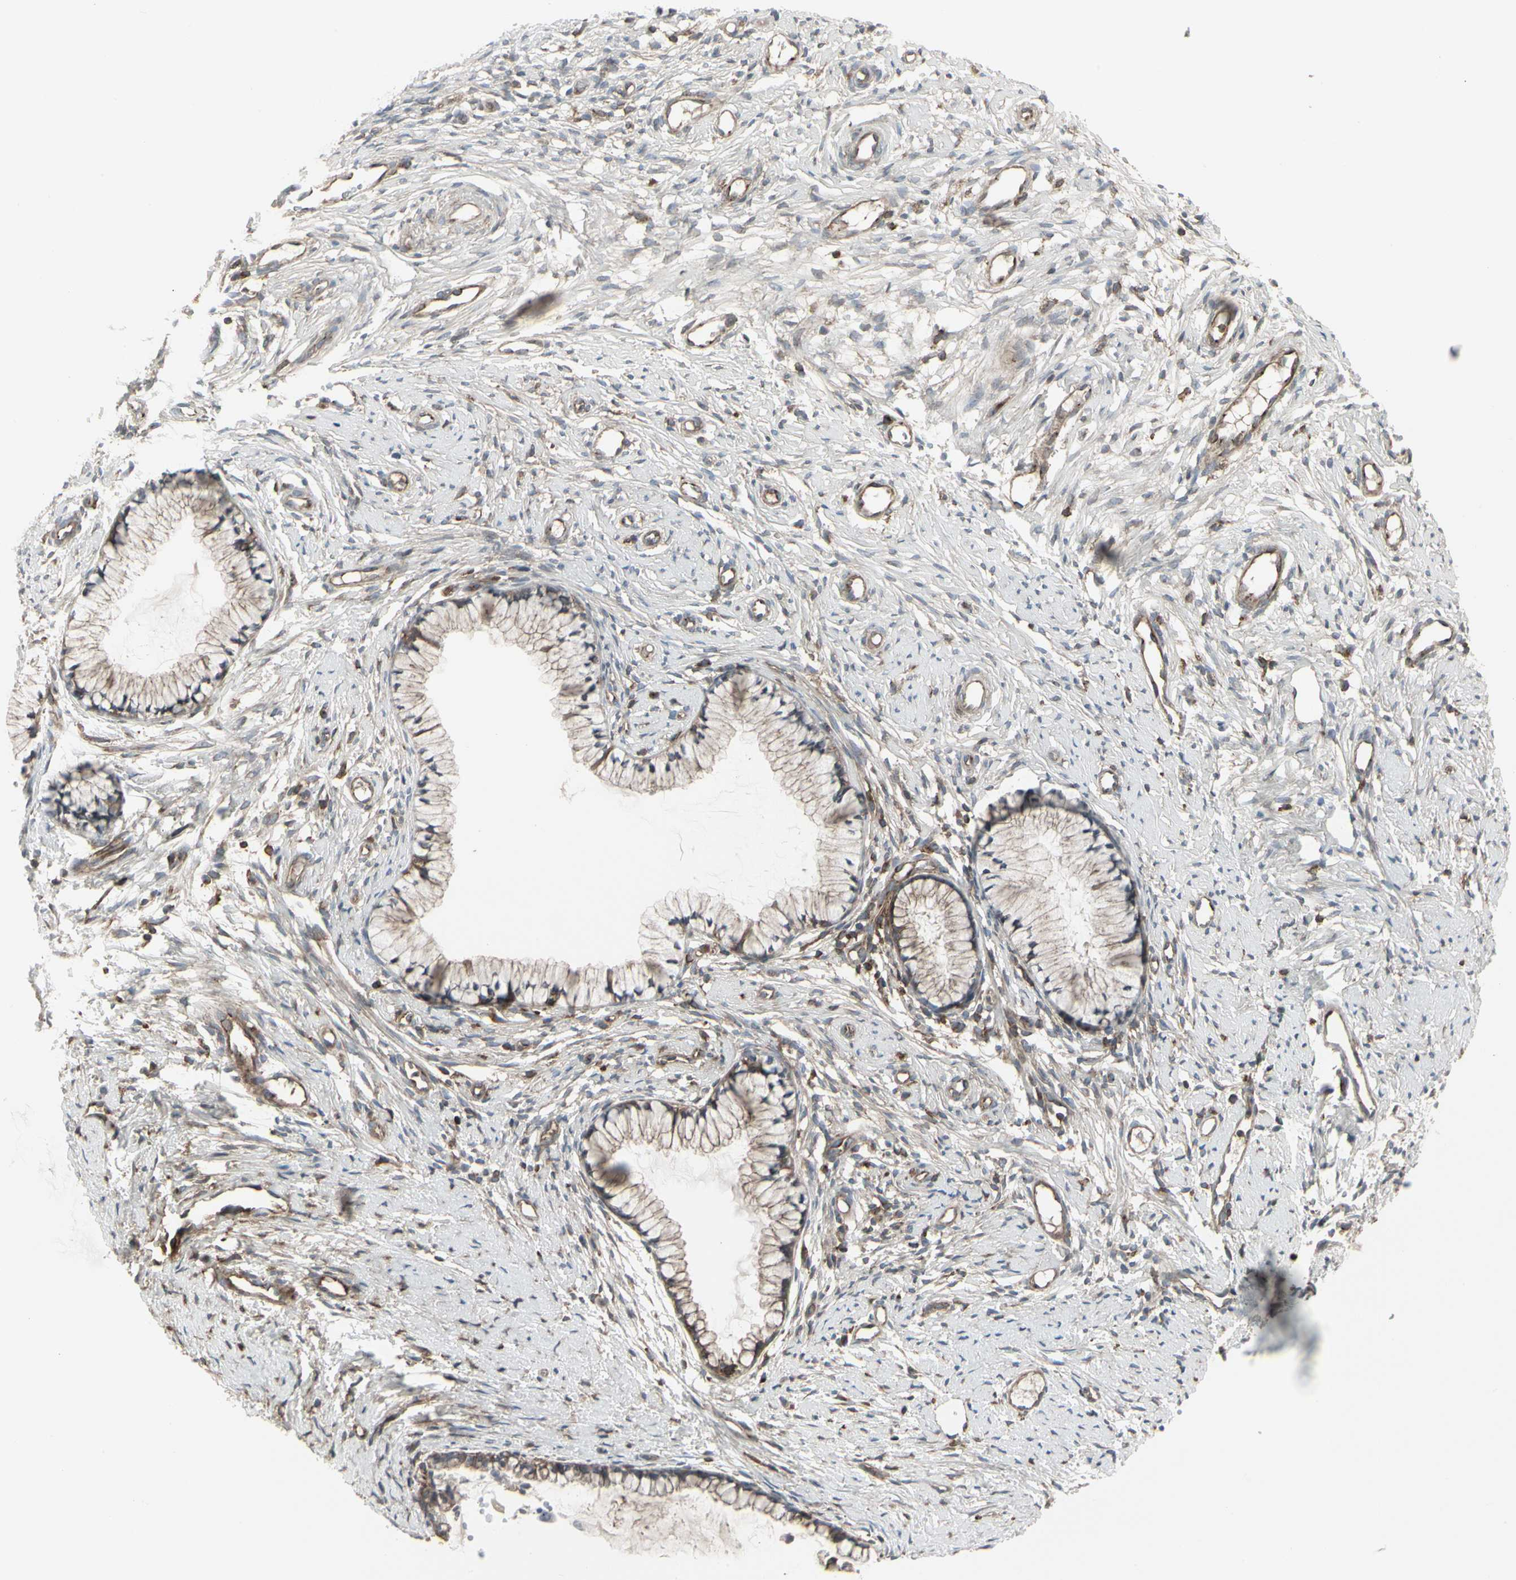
{"staining": {"intensity": "weak", "quantity": ">75%", "location": "cytoplasmic/membranous"}, "tissue": "cervix", "cell_type": "Glandular cells", "image_type": "normal", "snomed": [{"axis": "morphology", "description": "Normal tissue, NOS"}, {"axis": "topography", "description": "Cervix"}], "caption": "A brown stain shows weak cytoplasmic/membranous expression of a protein in glandular cells of normal cervix.", "gene": "EPS15", "patient": {"sex": "female", "age": 82}}